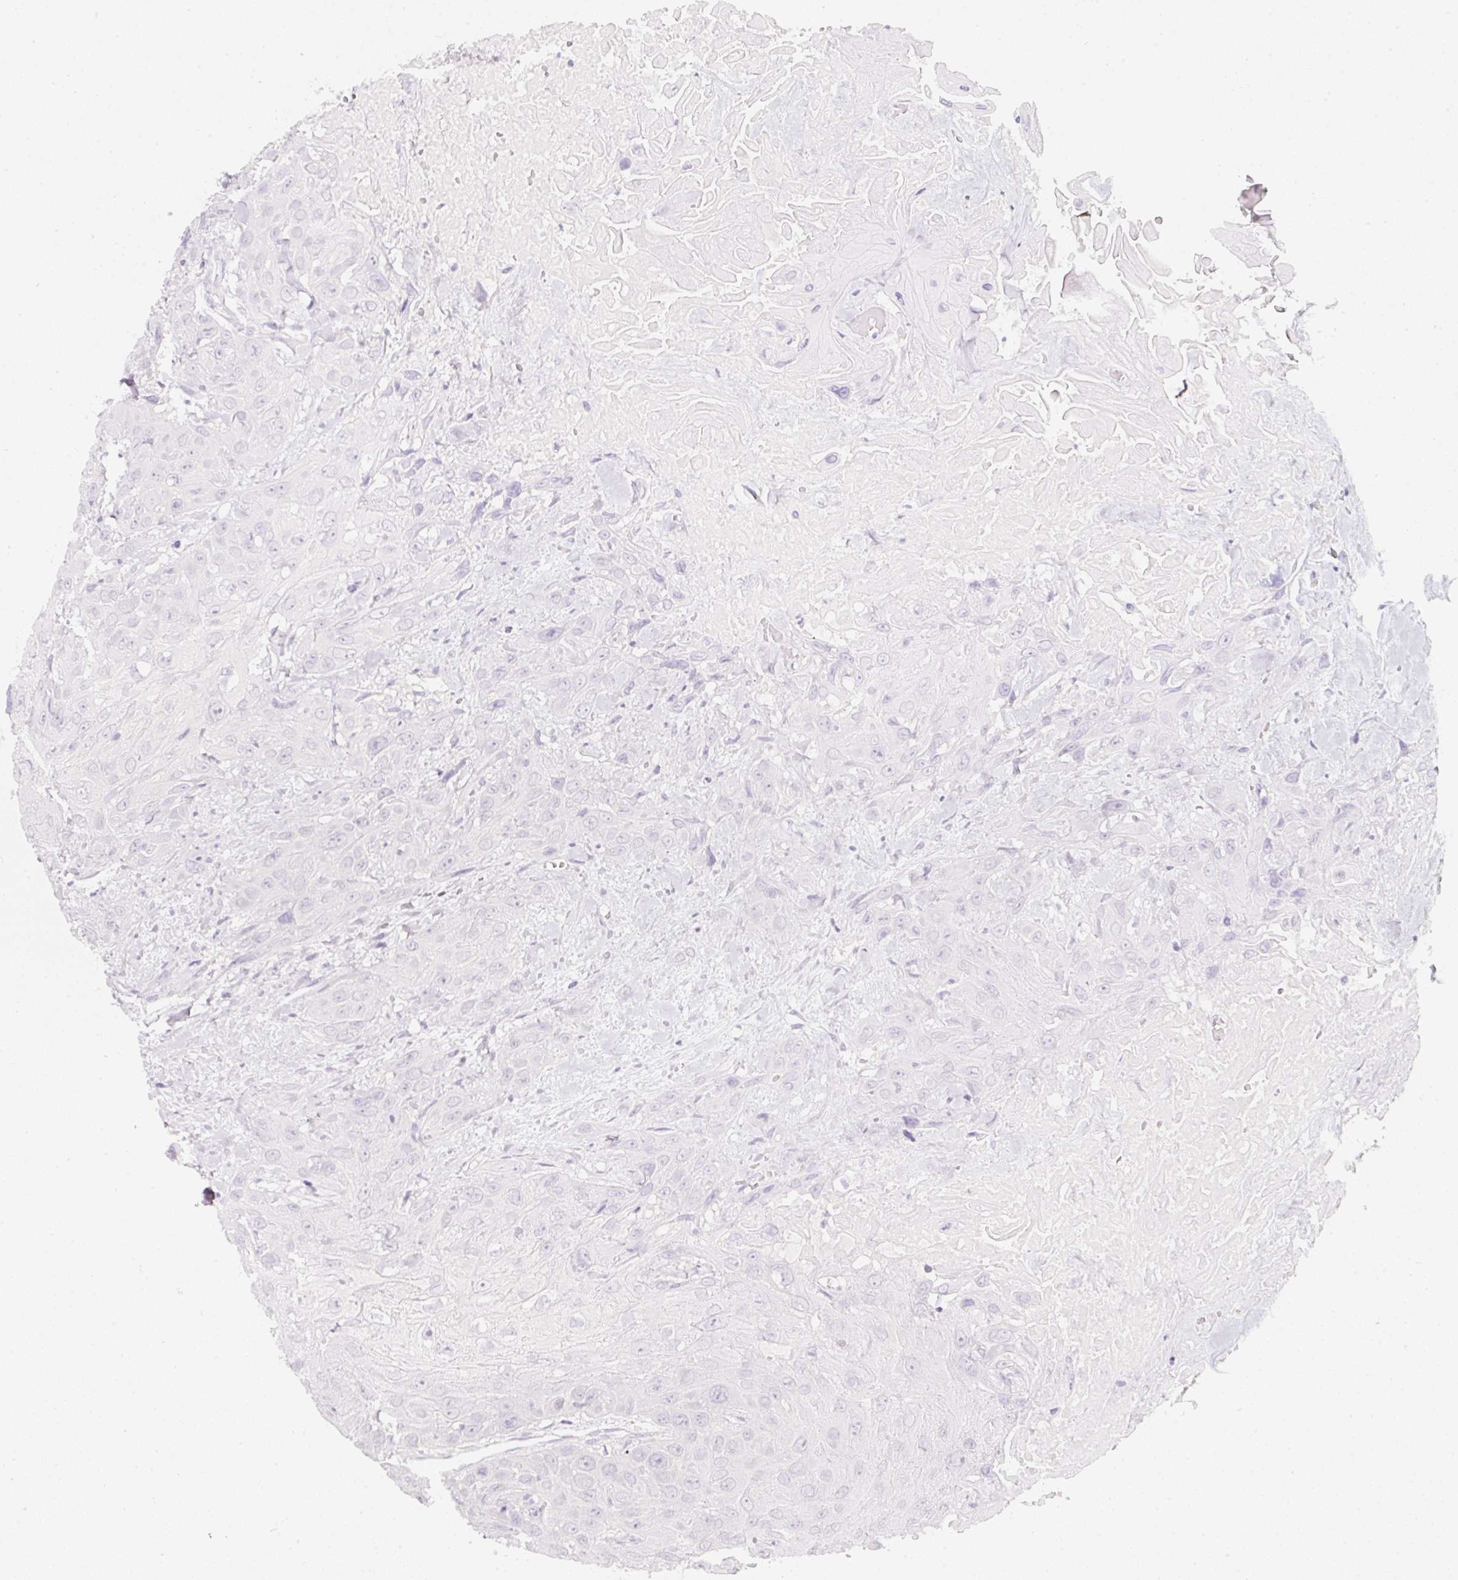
{"staining": {"intensity": "negative", "quantity": "none", "location": "none"}, "tissue": "head and neck cancer", "cell_type": "Tumor cells", "image_type": "cancer", "snomed": [{"axis": "morphology", "description": "Squamous cell carcinoma, NOS"}, {"axis": "topography", "description": "Head-Neck"}], "caption": "DAB (3,3'-diaminobenzidine) immunohistochemical staining of head and neck cancer (squamous cell carcinoma) demonstrates no significant positivity in tumor cells. (Immunohistochemistry (ihc), brightfield microscopy, high magnification).", "gene": "SLC2A2", "patient": {"sex": "male", "age": 81}}